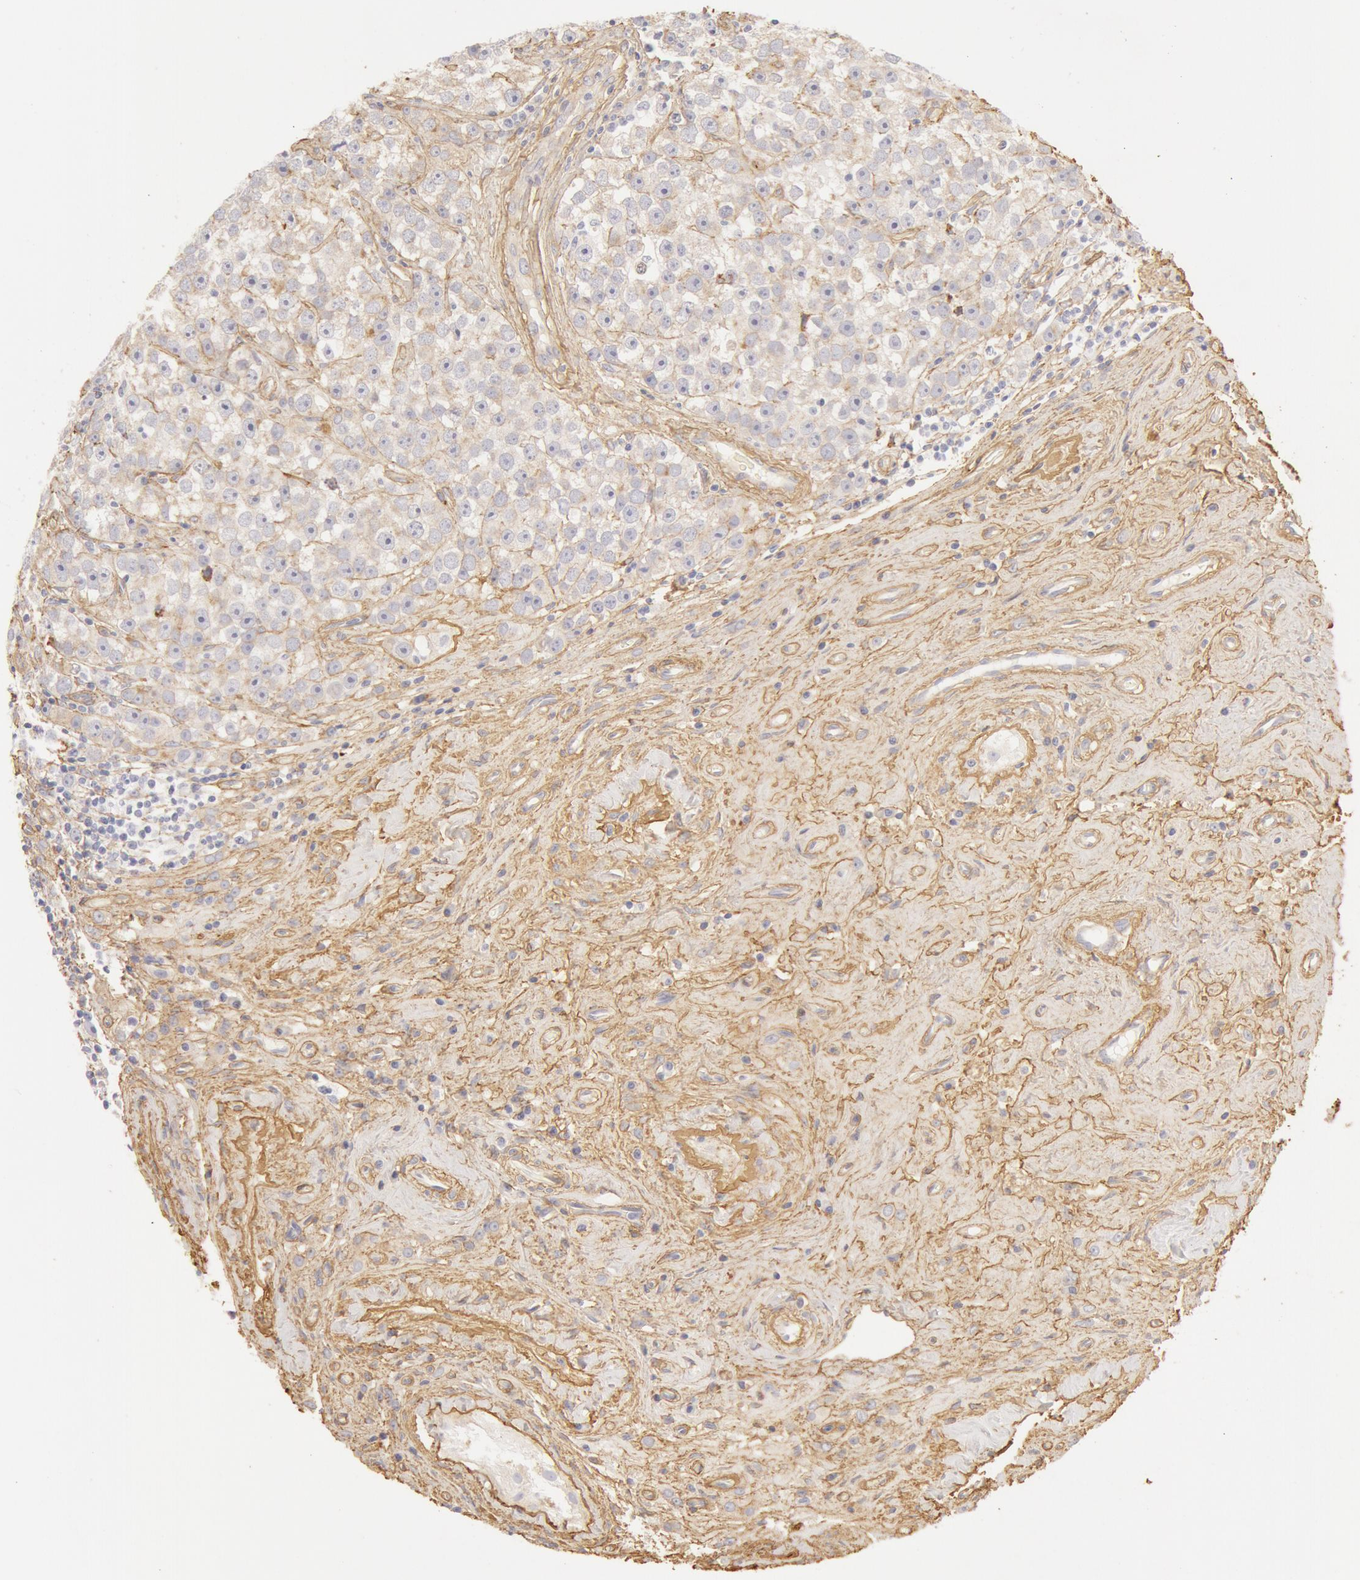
{"staining": {"intensity": "weak", "quantity": "25%-75%", "location": "cytoplasmic/membranous"}, "tissue": "testis cancer", "cell_type": "Tumor cells", "image_type": "cancer", "snomed": [{"axis": "morphology", "description": "Seminoma, NOS"}, {"axis": "topography", "description": "Testis"}], "caption": "Tumor cells display weak cytoplasmic/membranous staining in about 25%-75% of cells in testis cancer.", "gene": "COL4A1", "patient": {"sex": "male", "age": 32}}